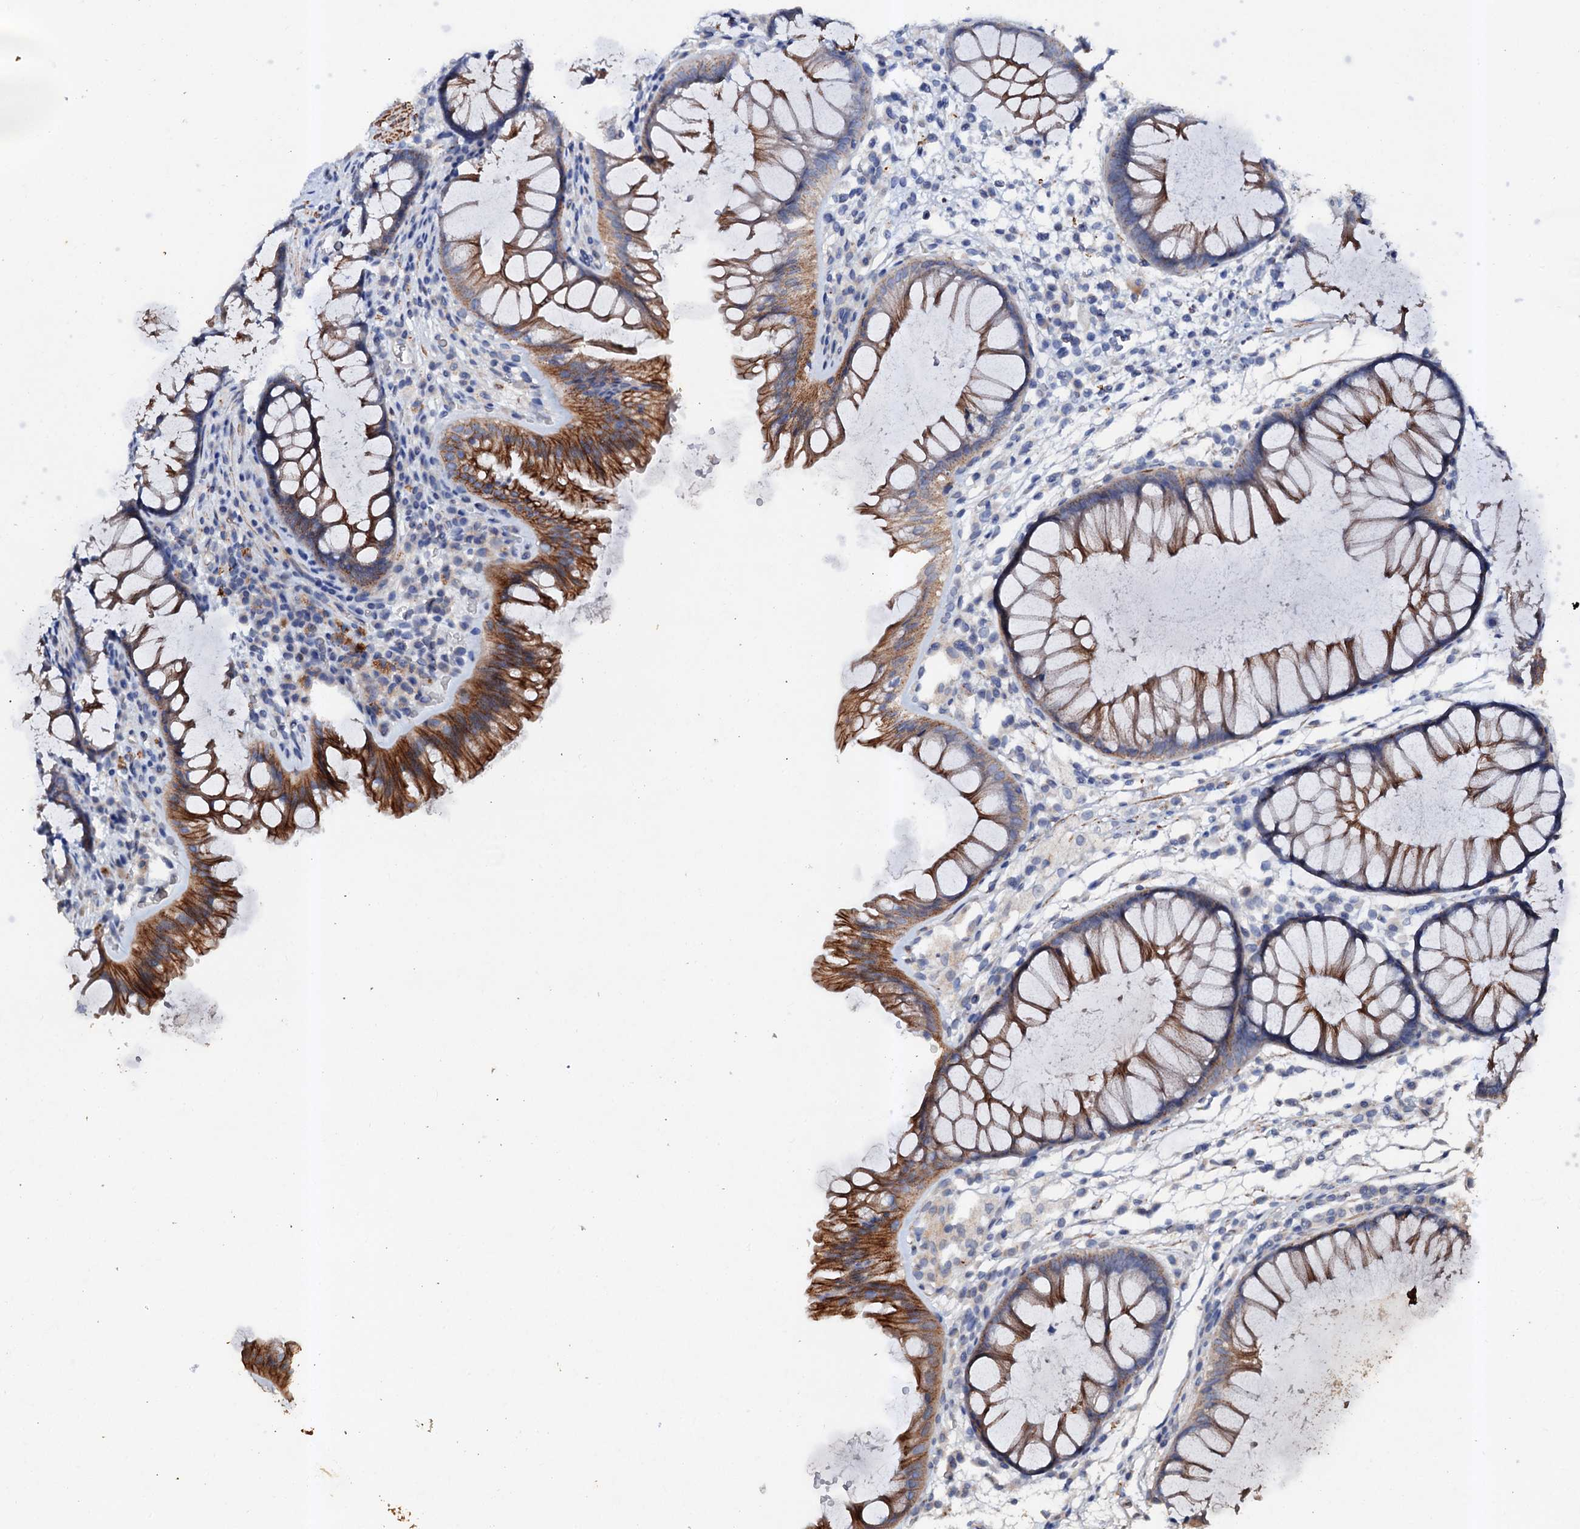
{"staining": {"intensity": "negative", "quantity": "none", "location": "none"}, "tissue": "colon", "cell_type": "Endothelial cells", "image_type": "normal", "snomed": [{"axis": "morphology", "description": "Normal tissue, NOS"}, {"axis": "topography", "description": "Colon"}], "caption": "Endothelial cells show no significant protein positivity in normal colon. The staining was performed using DAB (3,3'-diaminobenzidine) to visualize the protein expression in brown, while the nuclei were stained in blue with hematoxylin (Magnification: 20x).", "gene": "VPS36", "patient": {"sex": "female", "age": 62}}